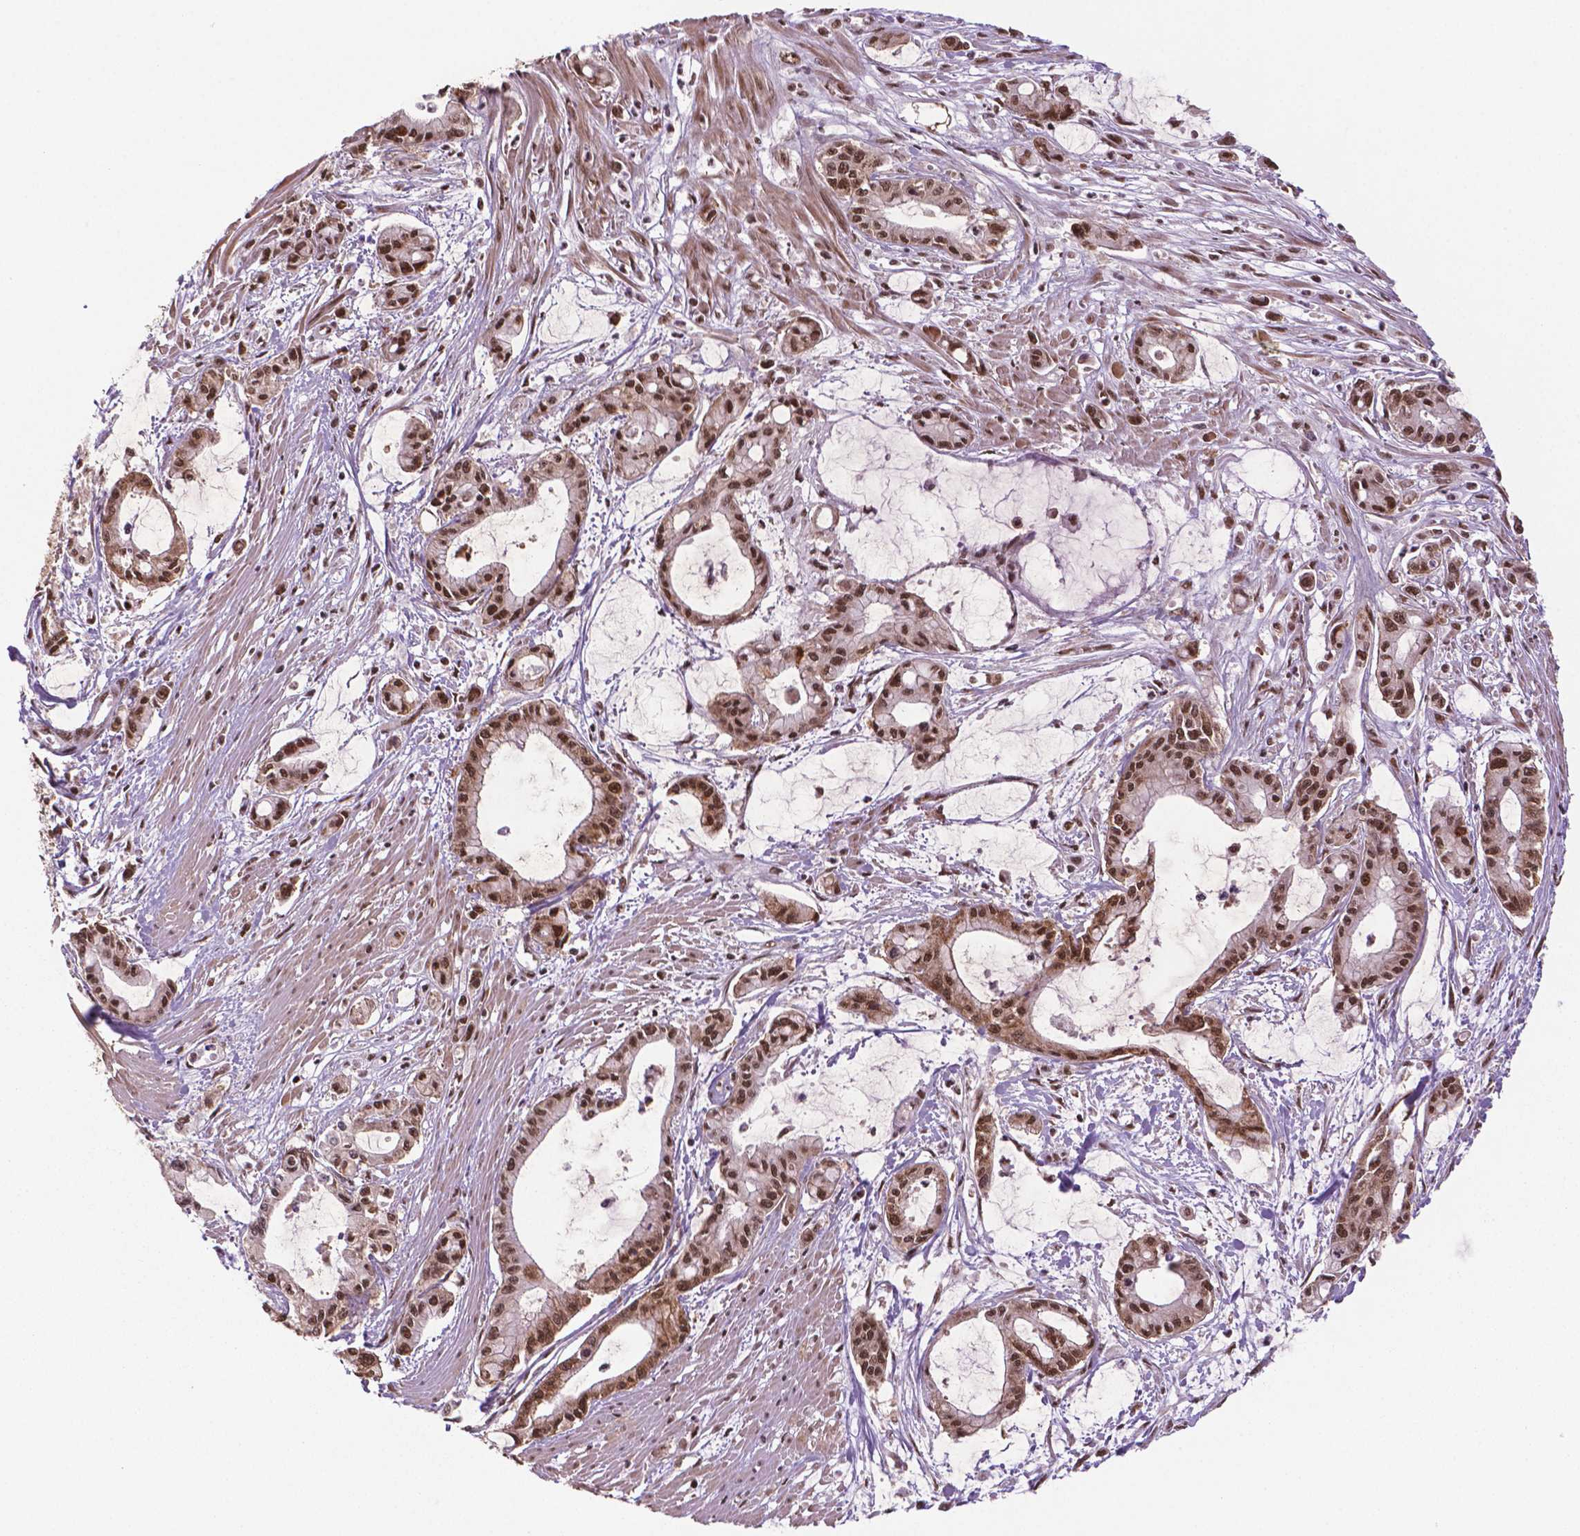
{"staining": {"intensity": "strong", "quantity": ">75%", "location": "nuclear"}, "tissue": "pancreatic cancer", "cell_type": "Tumor cells", "image_type": "cancer", "snomed": [{"axis": "morphology", "description": "Adenocarcinoma, NOS"}, {"axis": "topography", "description": "Pancreas"}], "caption": "The image reveals immunohistochemical staining of pancreatic cancer. There is strong nuclear positivity is appreciated in approximately >75% of tumor cells. The protein is shown in brown color, while the nuclei are stained blue.", "gene": "SIRT6", "patient": {"sex": "male", "age": 48}}